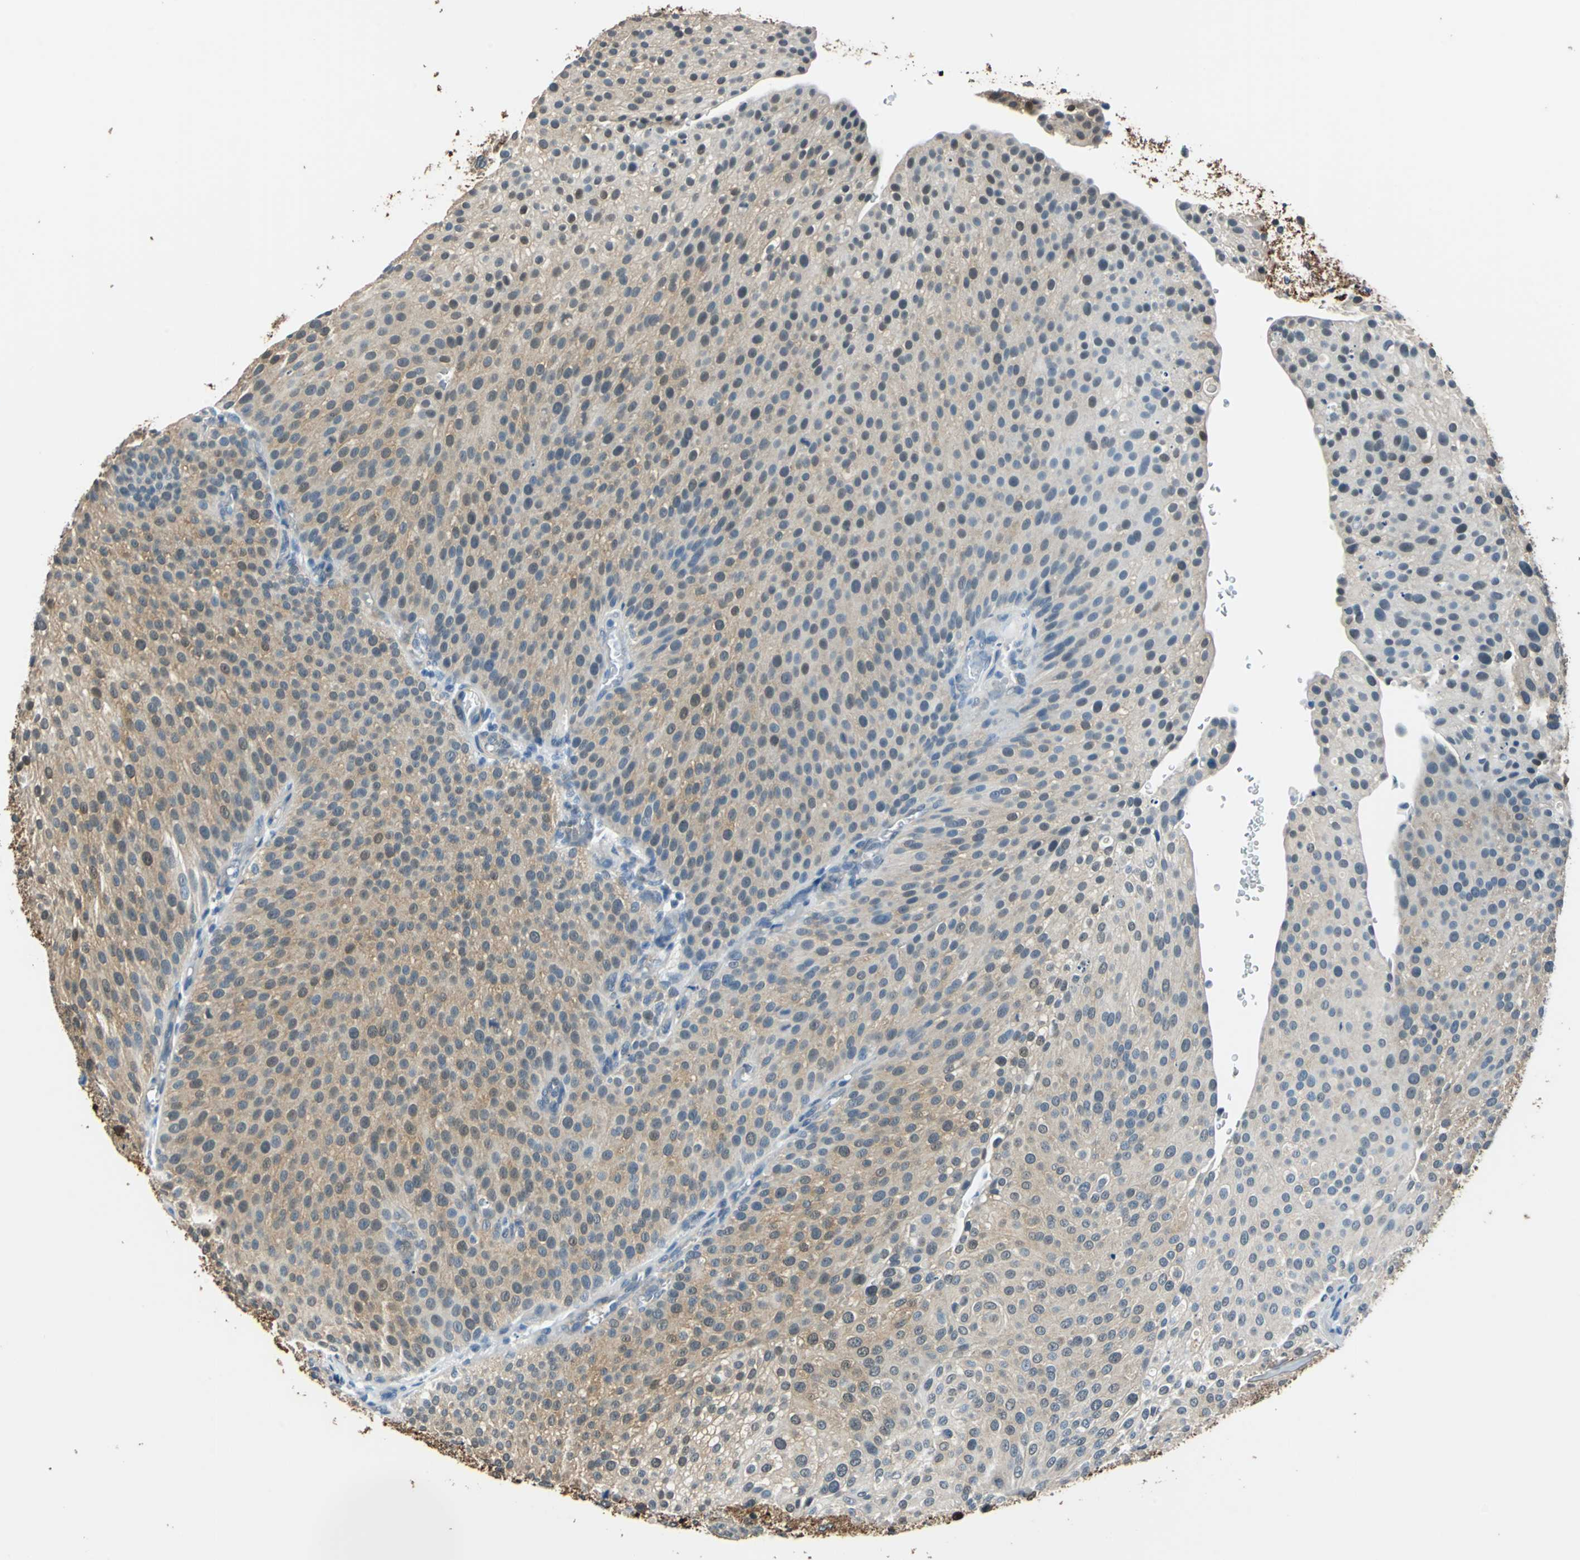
{"staining": {"intensity": "moderate", "quantity": ">75%", "location": "cytoplasmic/membranous,nuclear"}, "tissue": "urothelial cancer", "cell_type": "Tumor cells", "image_type": "cancer", "snomed": [{"axis": "morphology", "description": "Urothelial carcinoma, Low grade"}, {"axis": "topography", "description": "Smooth muscle"}, {"axis": "topography", "description": "Urinary bladder"}], "caption": "Urothelial cancer stained with a protein marker shows moderate staining in tumor cells.", "gene": "FKBP4", "patient": {"sex": "male", "age": 60}}